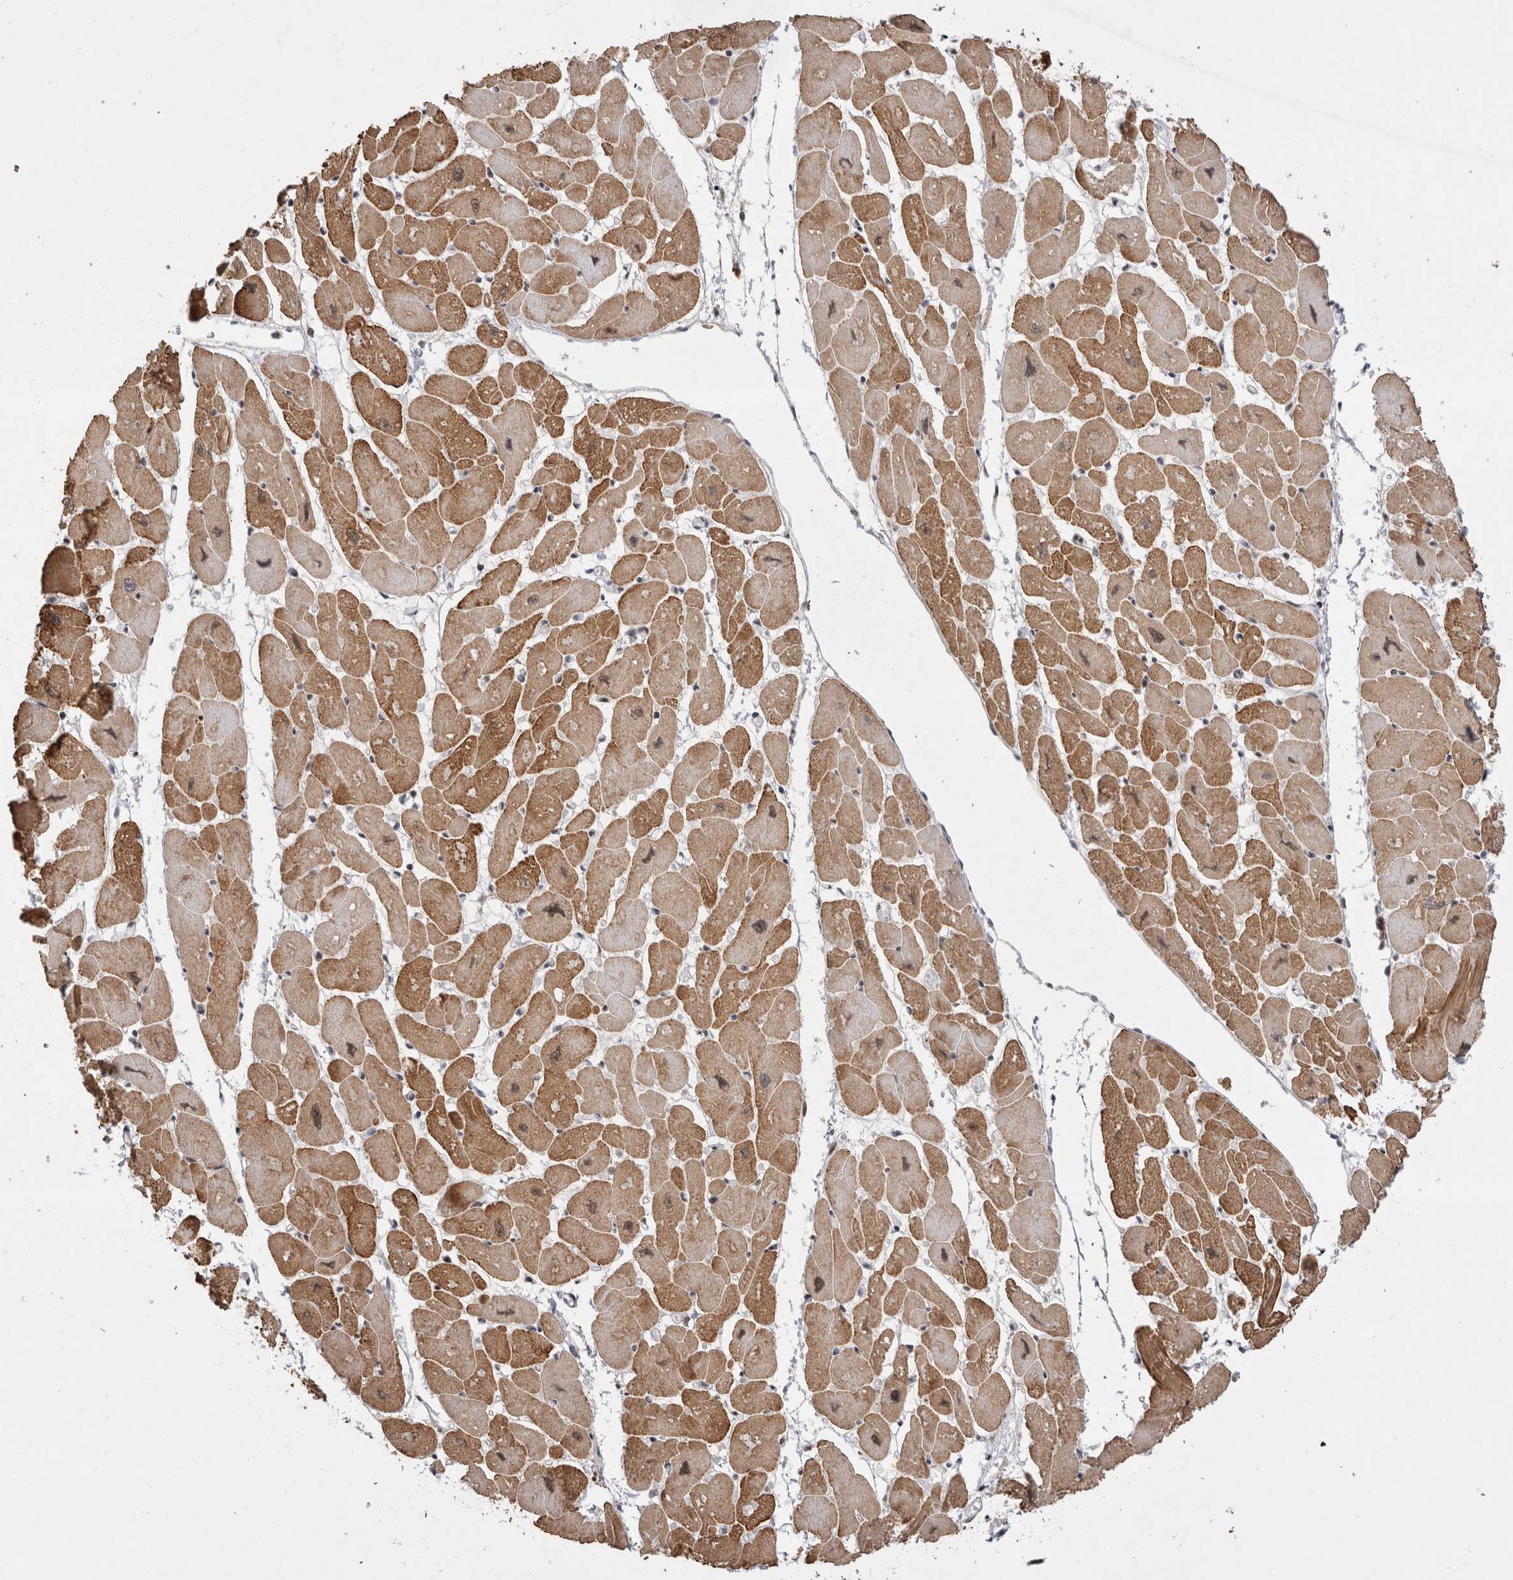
{"staining": {"intensity": "moderate", "quantity": ">75%", "location": "cytoplasmic/membranous"}, "tissue": "heart muscle", "cell_type": "Cardiomyocytes", "image_type": "normal", "snomed": [{"axis": "morphology", "description": "Normal tissue, NOS"}, {"axis": "topography", "description": "Heart"}], "caption": "Immunohistochemical staining of unremarkable human heart muscle demonstrates >75% levels of moderate cytoplasmic/membranous protein staining in about >75% of cardiomyocytes. The staining was performed using DAB to visualize the protein expression in brown, while the nuclei were stained in blue with hematoxylin (Magnification: 20x).", "gene": "EYA2", "patient": {"sex": "female", "age": 54}}